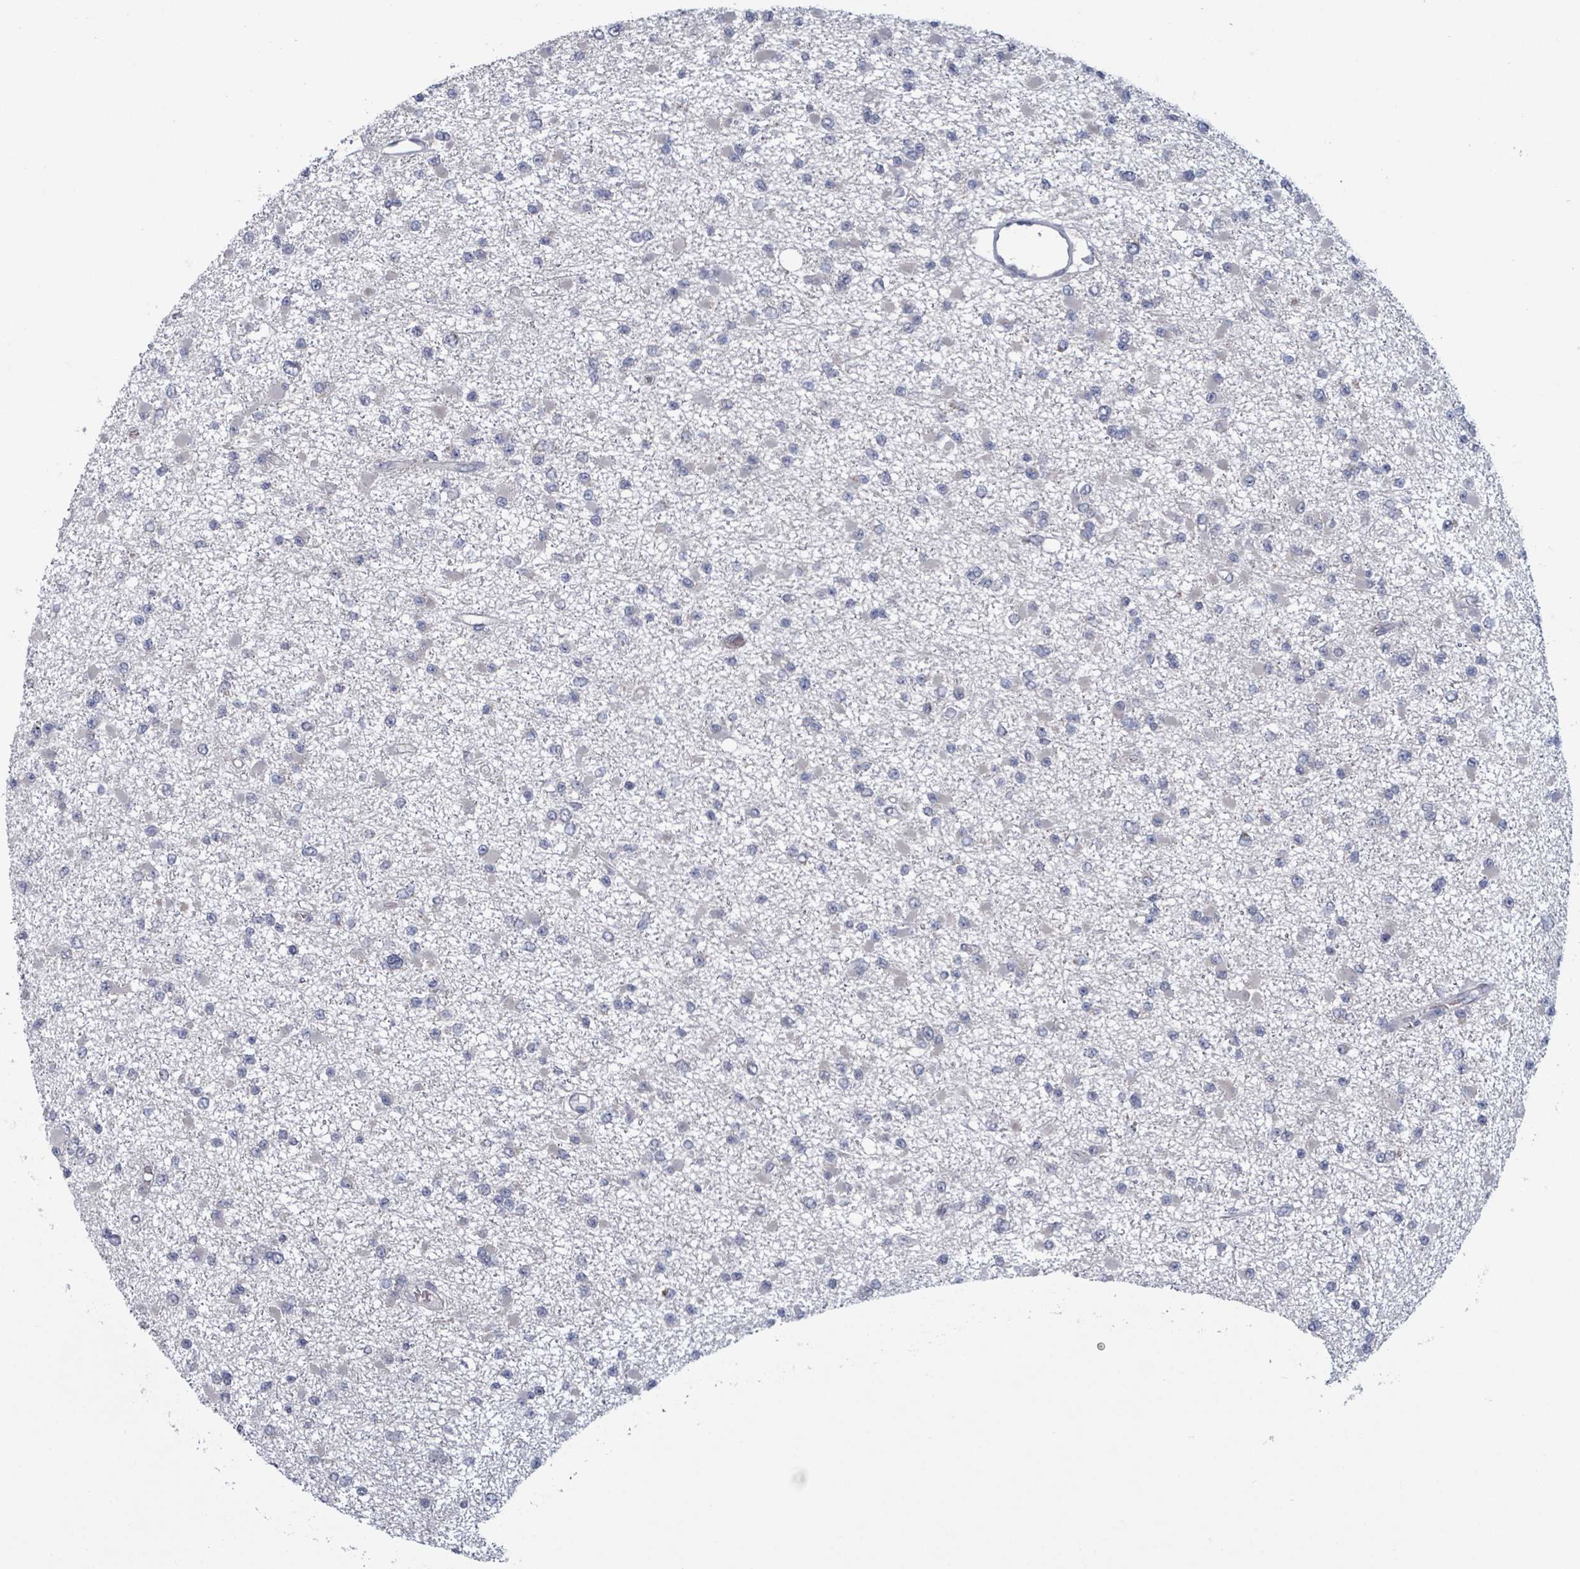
{"staining": {"intensity": "negative", "quantity": "none", "location": "none"}, "tissue": "glioma", "cell_type": "Tumor cells", "image_type": "cancer", "snomed": [{"axis": "morphology", "description": "Glioma, malignant, Low grade"}, {"axis": "topography", "description": "Brain"}], "caption": "The IHC image has no significant positivity in tumor cells of glioma tissue. (DAB (3,3'-diaminobenzidine) immunohistochemistry (IHC), high magnification).", "gene": "FKBP1A", "patient": {"sex": "female", "age": 22}}